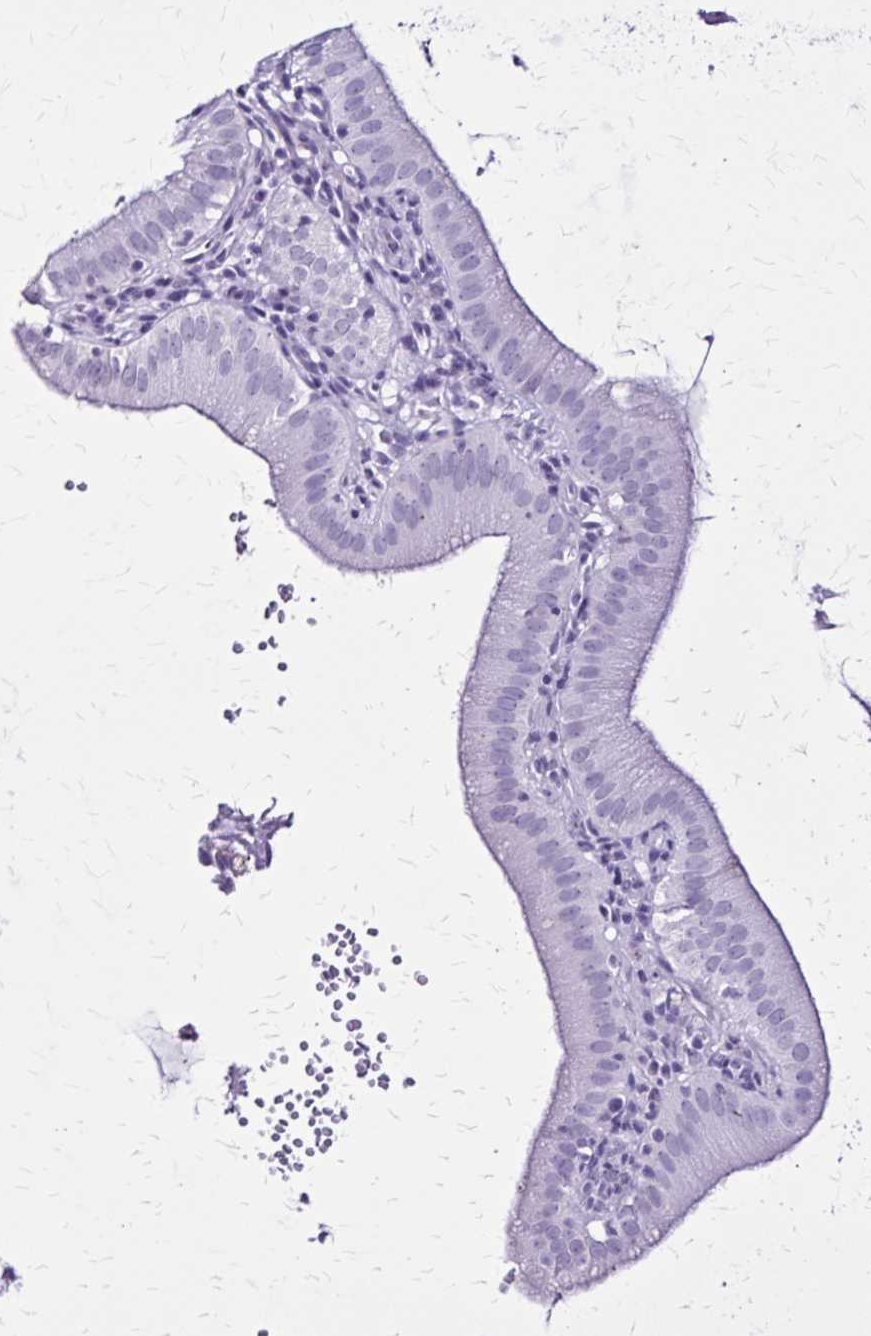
{"staining": {"intensity": "negative", "quantity": "none", "location": "none"}, "tissue": "gallbladder", "cell_type": "Glandular cells", "image_type": "normal", "snomed": [{"axis": "morphology", "description": "Normal tissue, NOS"}, {"axis": "topography", "description": "Gallbladder"}], "caption": "Immunohistochemistry (IHC) of unremarkable human gallbladder demonstrates no expression in glandular cells.", "gene": "KRT2", "patient": {"sex": "female", "age": 65}}